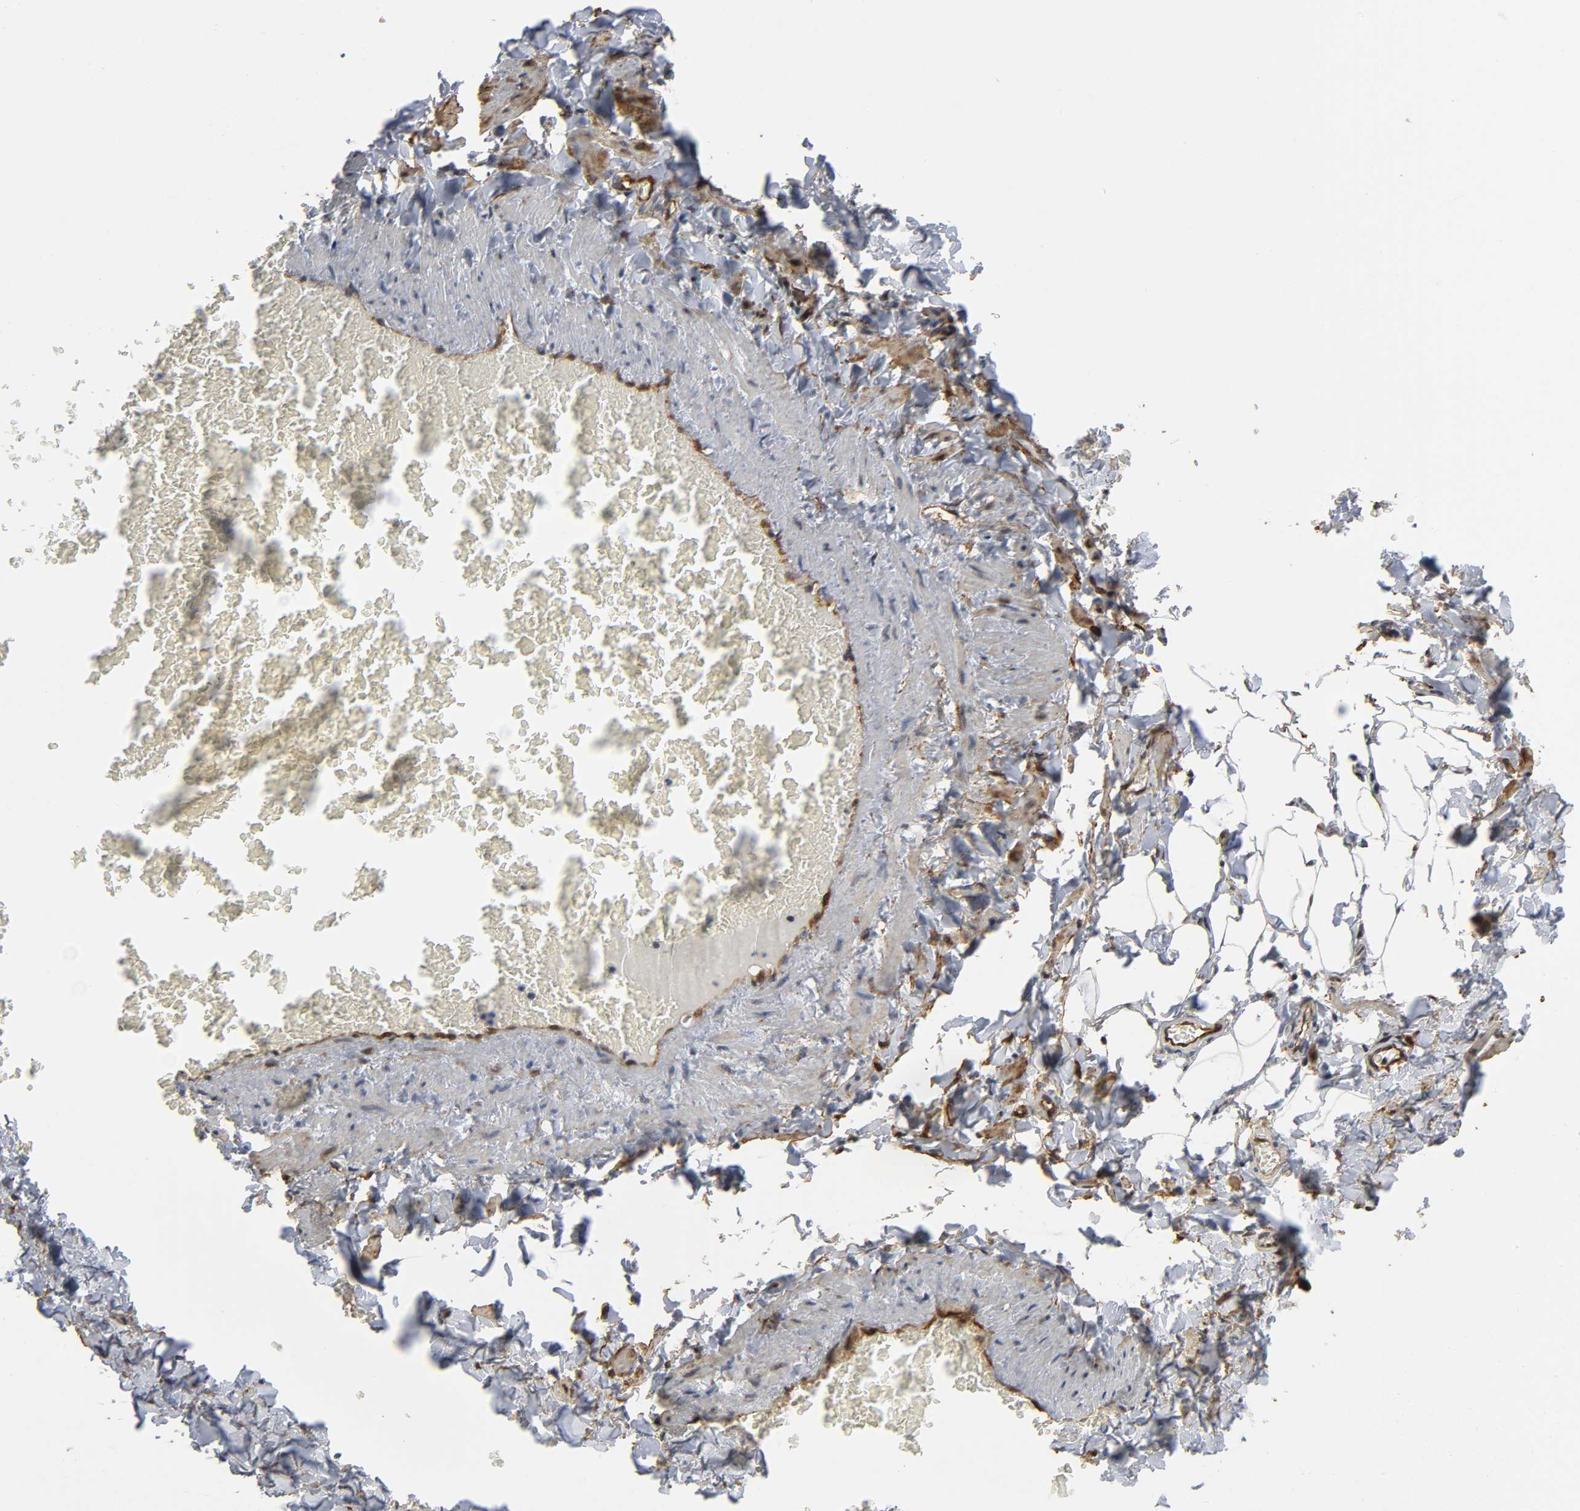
{"staining": {"intensity": "moderate", "quantity": ">75%", "location": "cytoplasmic/membranous"}, "tissue": "adipose tissue", "cell_type": "Adipocytes", "image_type": "normal", "snomed": [{"axis": "morphology", "description": "Normal tissue, NOS"}, {"axis": "topography", "description": "Vascular tissue"}], "caption": "Immunohistochemistry photomicrograph of unremarkable adipose tissue stained for a protein (brown), which shows medium levels of moderate cytoplasmic/membranous positivity in about >75% of adipocytes.", "gene": "AHNAK2", "patient": {"sex": "male", "age": 41}}